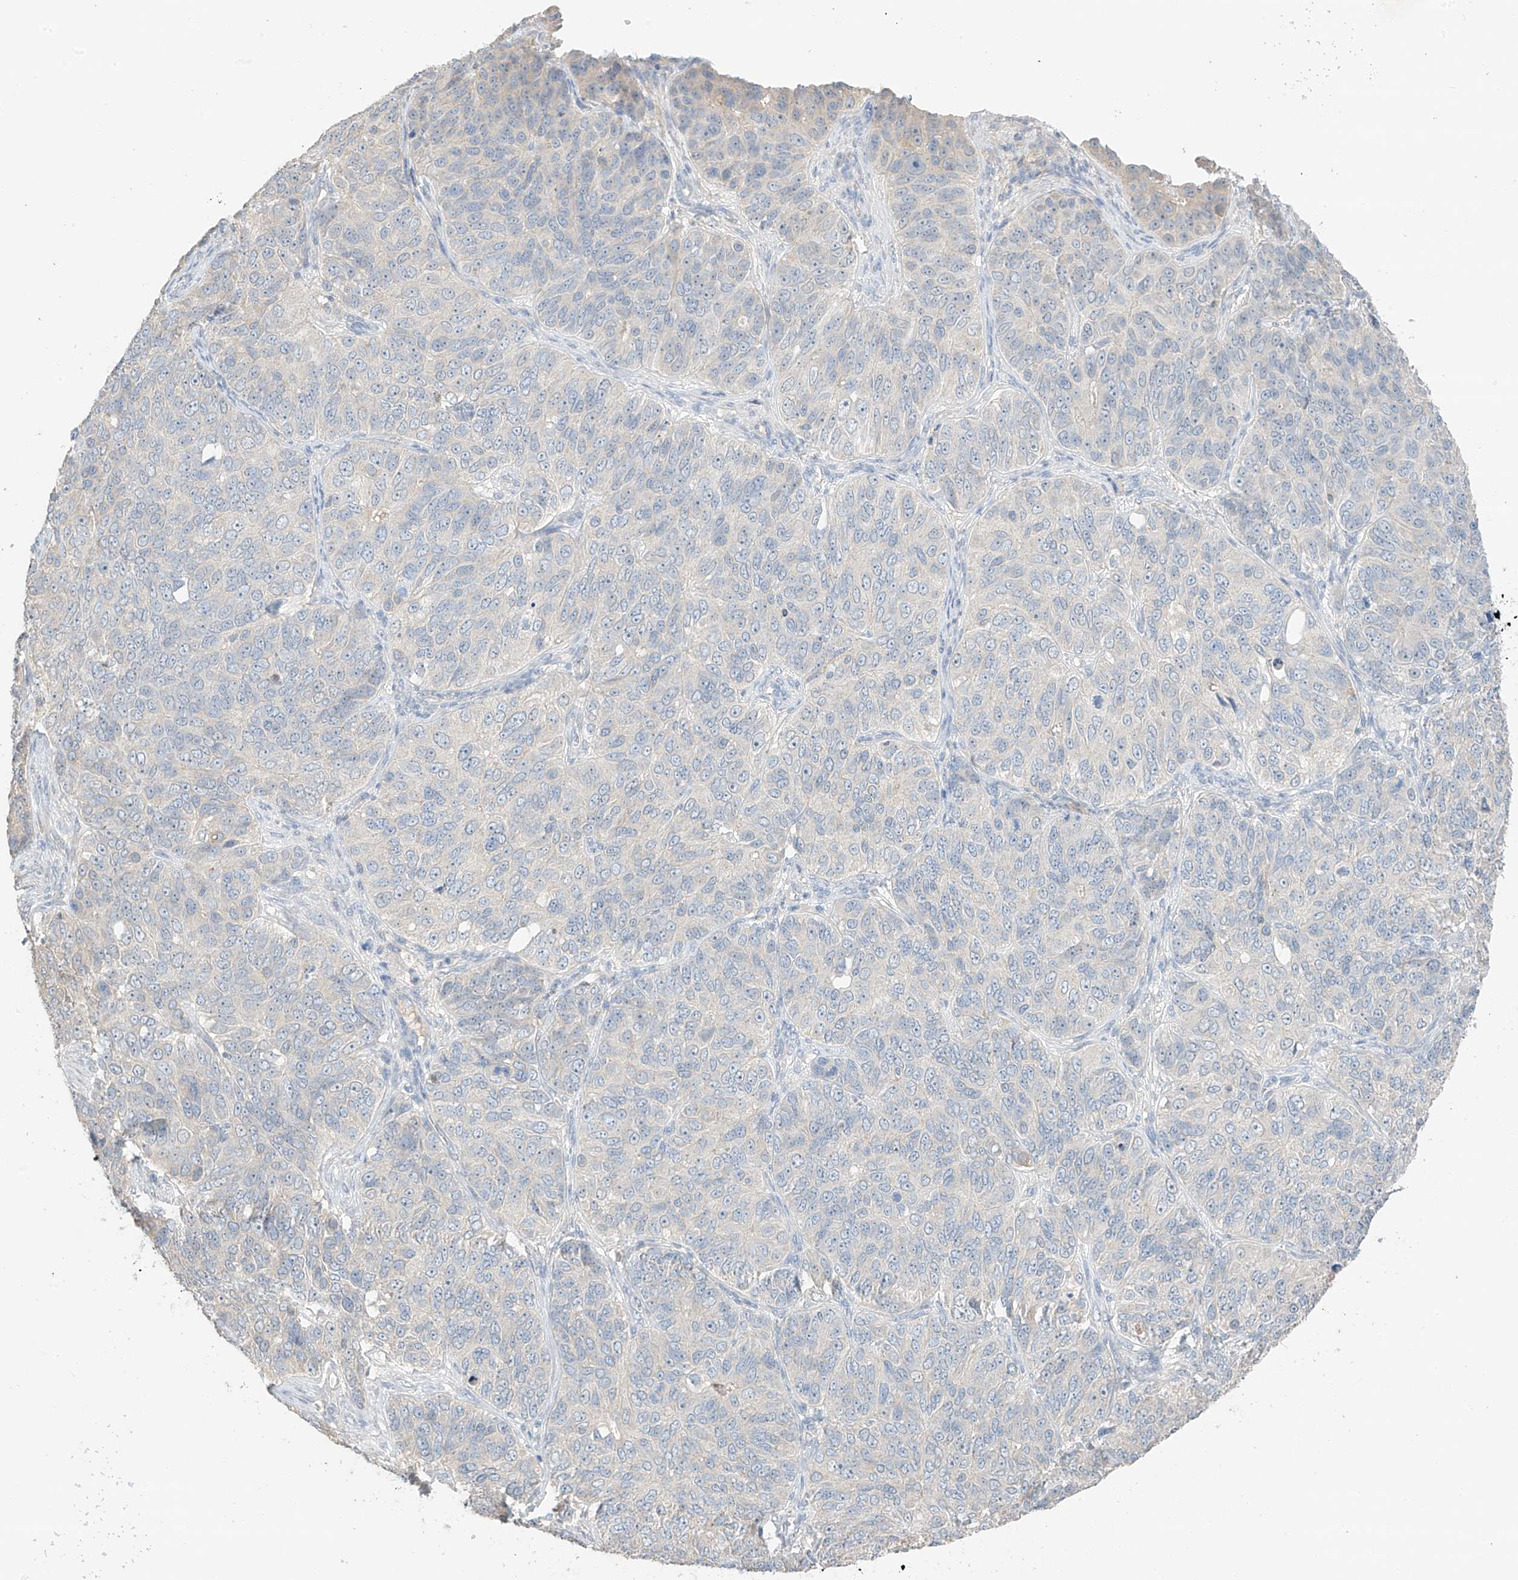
{"staining": {"intensity": "negative", "quantity": "none", "location": "none"}, "tissue": "ovarian cancer", "cell_type": "Tumor cells", "image_type": "cancer", "snomed": [{"axis": "morphology", "description": "Carcinoma, endometroid"}, {"axis": "topography", "description": "Ovary"}], "caption": "An IHC micrograph of endometroid carcinoma (ovarian) is shown. There is no staining in tumor cells of endometroid carcinoma (ovarian).", "gene": "CAPN13", "patient": {"sex": "female", "age": 51}}